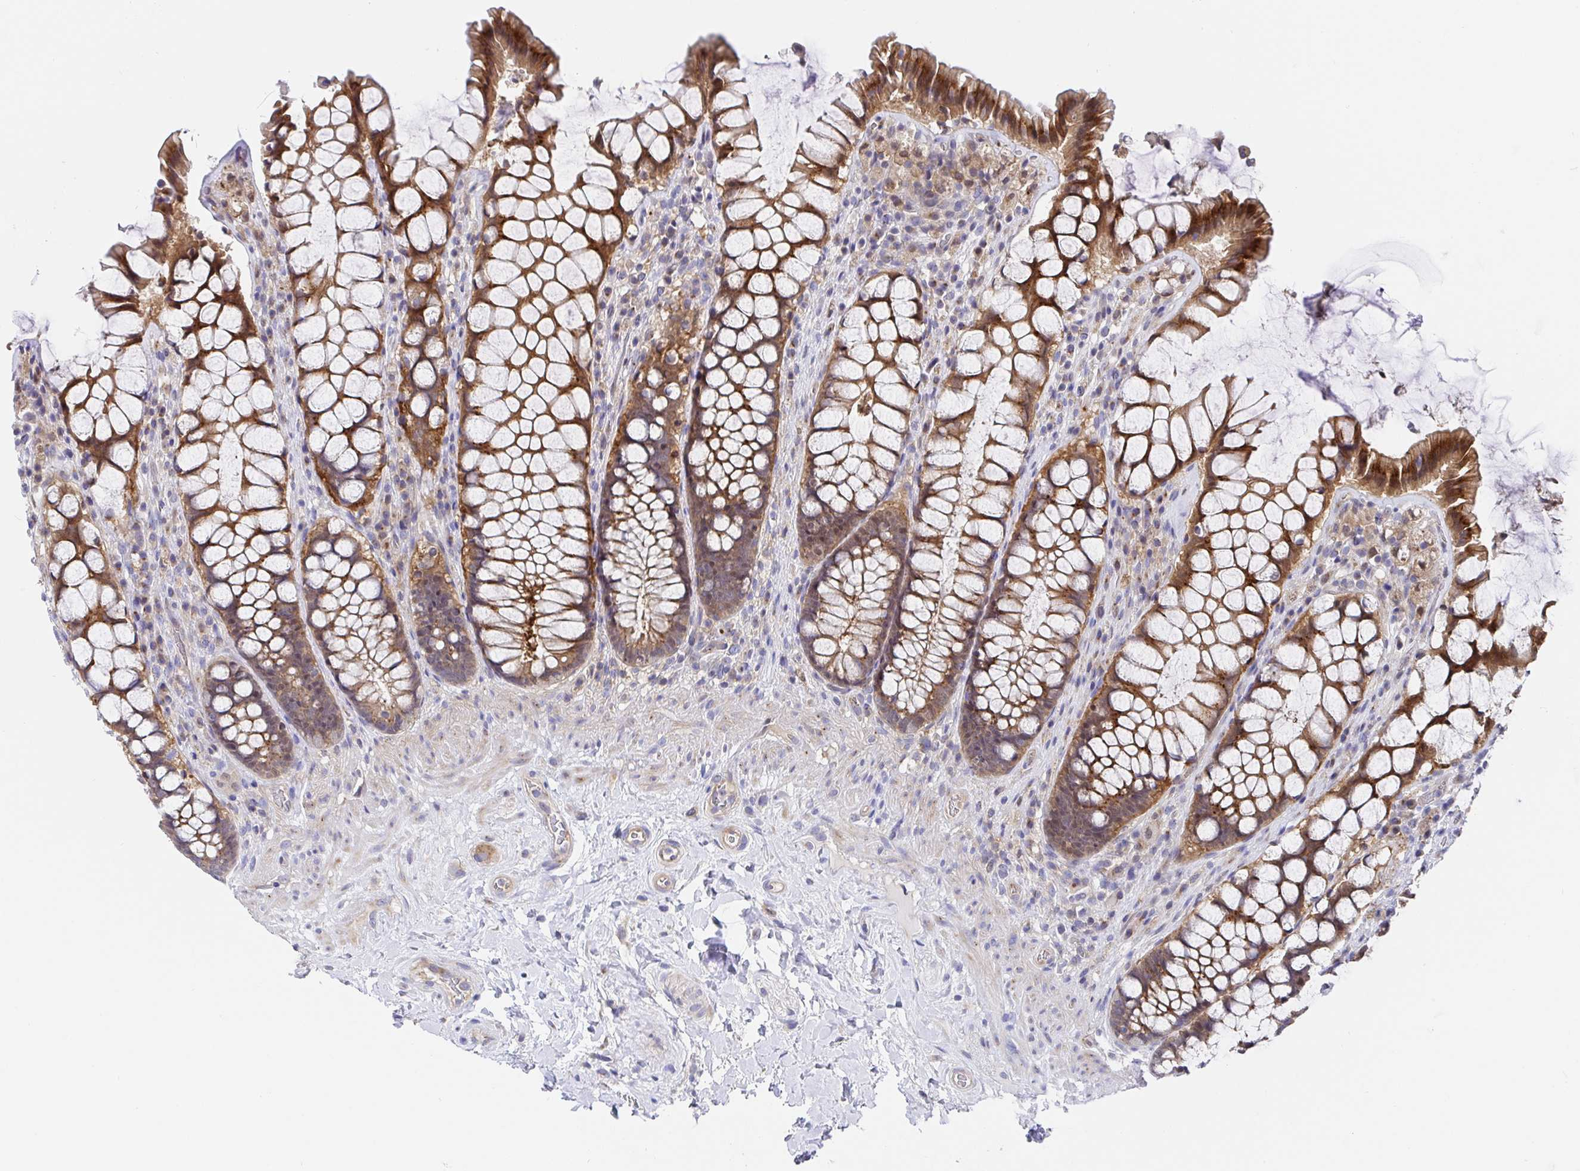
{"staining": {"intensity": "strong", "quantity": ">75%", "location": "cytoplasmic/membranous"}, "tissue": "rectum", "cell_type": "Glandular cells", "image_type": "normal", "snomed": [{"axis": "morphology", "description": "Normal tissue, NOS"}, {"axis": "topography", "description": "Rectum"}], "caption": "Immunohistochemical staining of benign rectum exhibits high levels of strong cytoplasmic/membranous expression in approximately >75% of glandular cells.", "gene": "GOLGA1", "patient": {"sex": "female", "age": 58}}